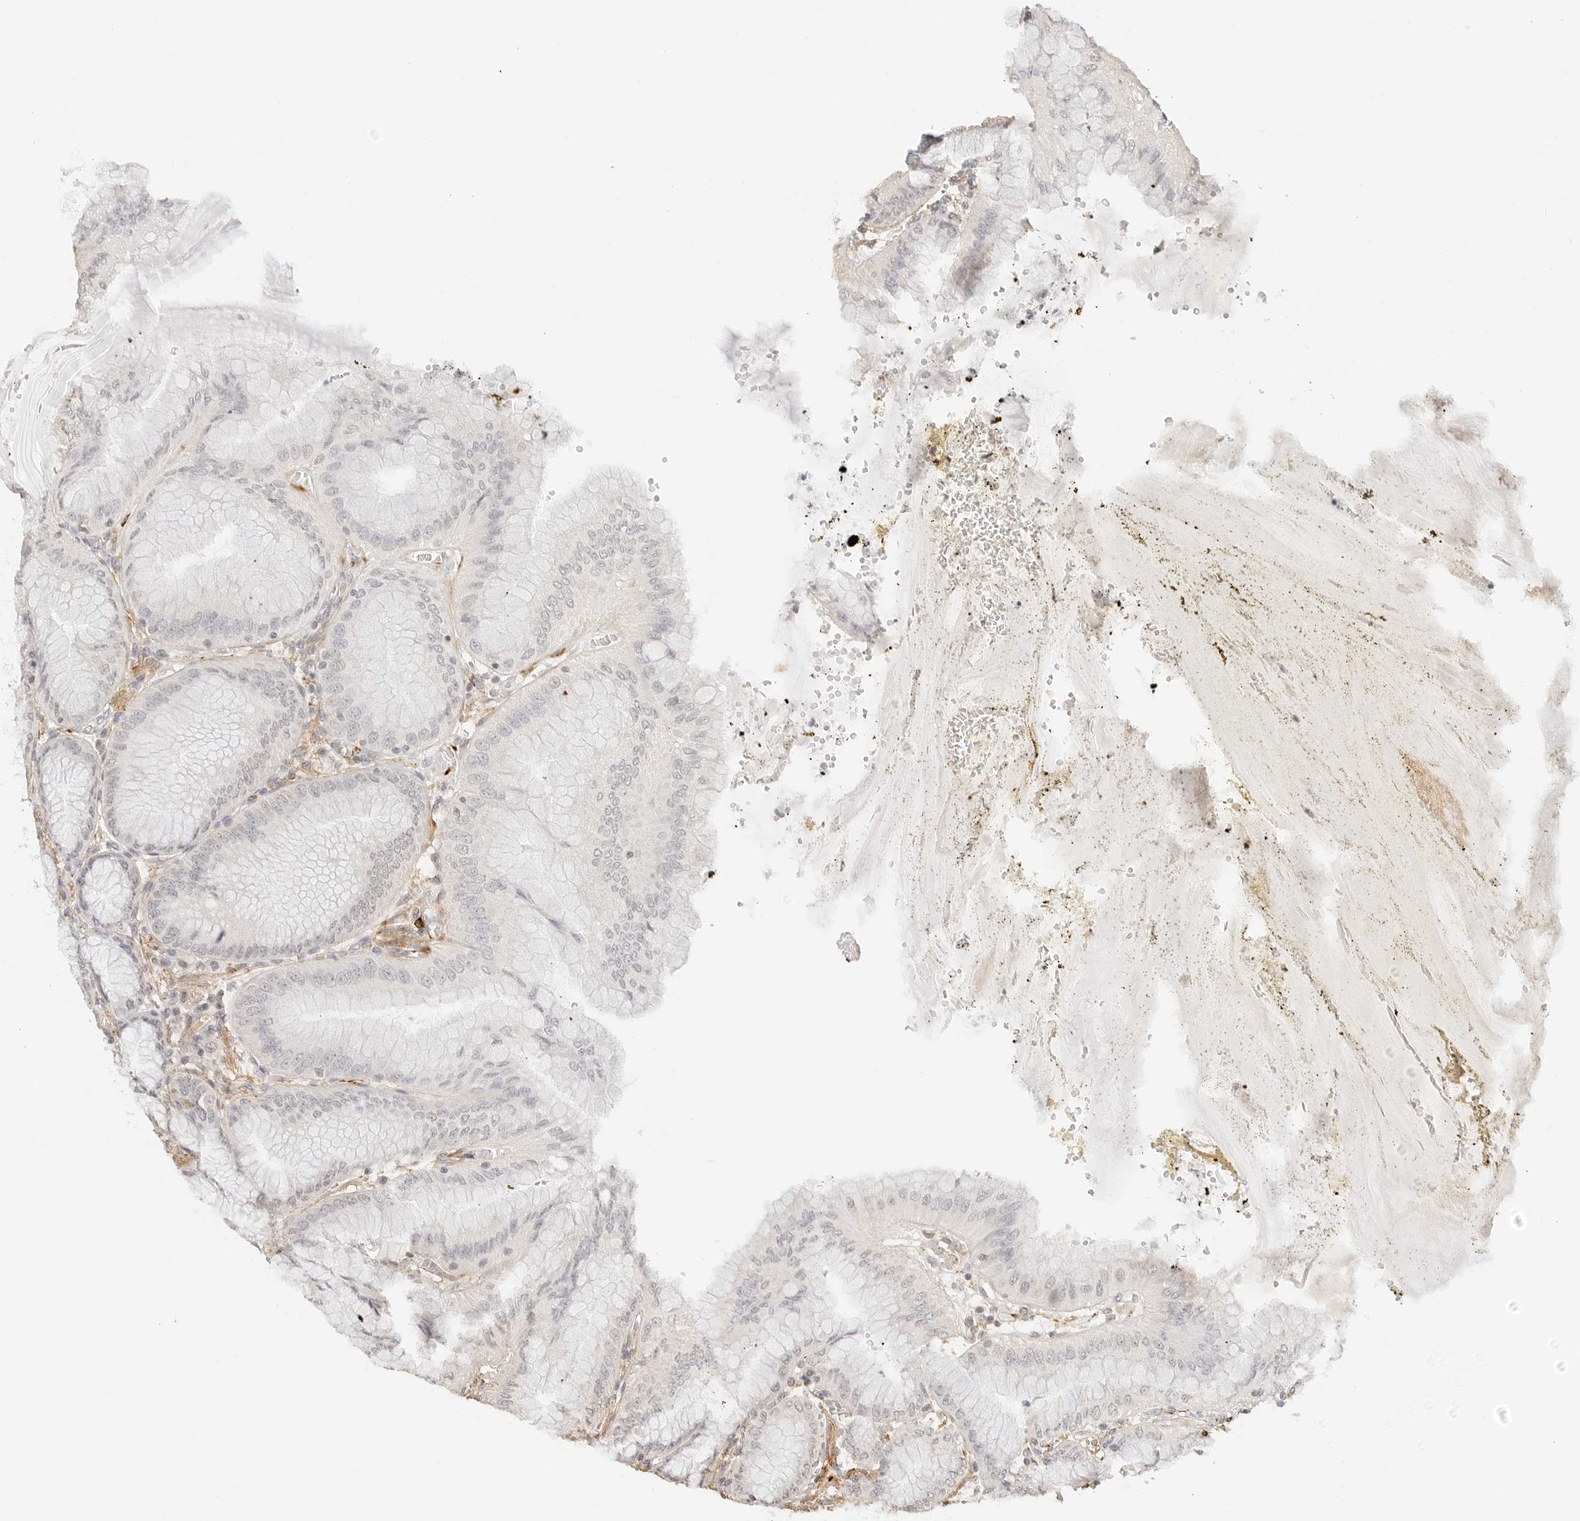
{"staining": {"intensity": "negative", "quantity": "none", "location": "none"}, "tissue": "stomach", "cell_type": "Glandular cells", "image_type": "normal", "snomed": [{"axis": "morphology", "description": "Normal tissue, NOS"}, {"axis": "topography", "description": "Stomach, lower"}], "caption": "An IHC photomicrograph of unremarkable stomach is shown. There is no staining in glandular cells of stomach. Nuclei are stained in blue.", "gene": "PCDH19", "patient": {"sex": "male", "age": 71}}